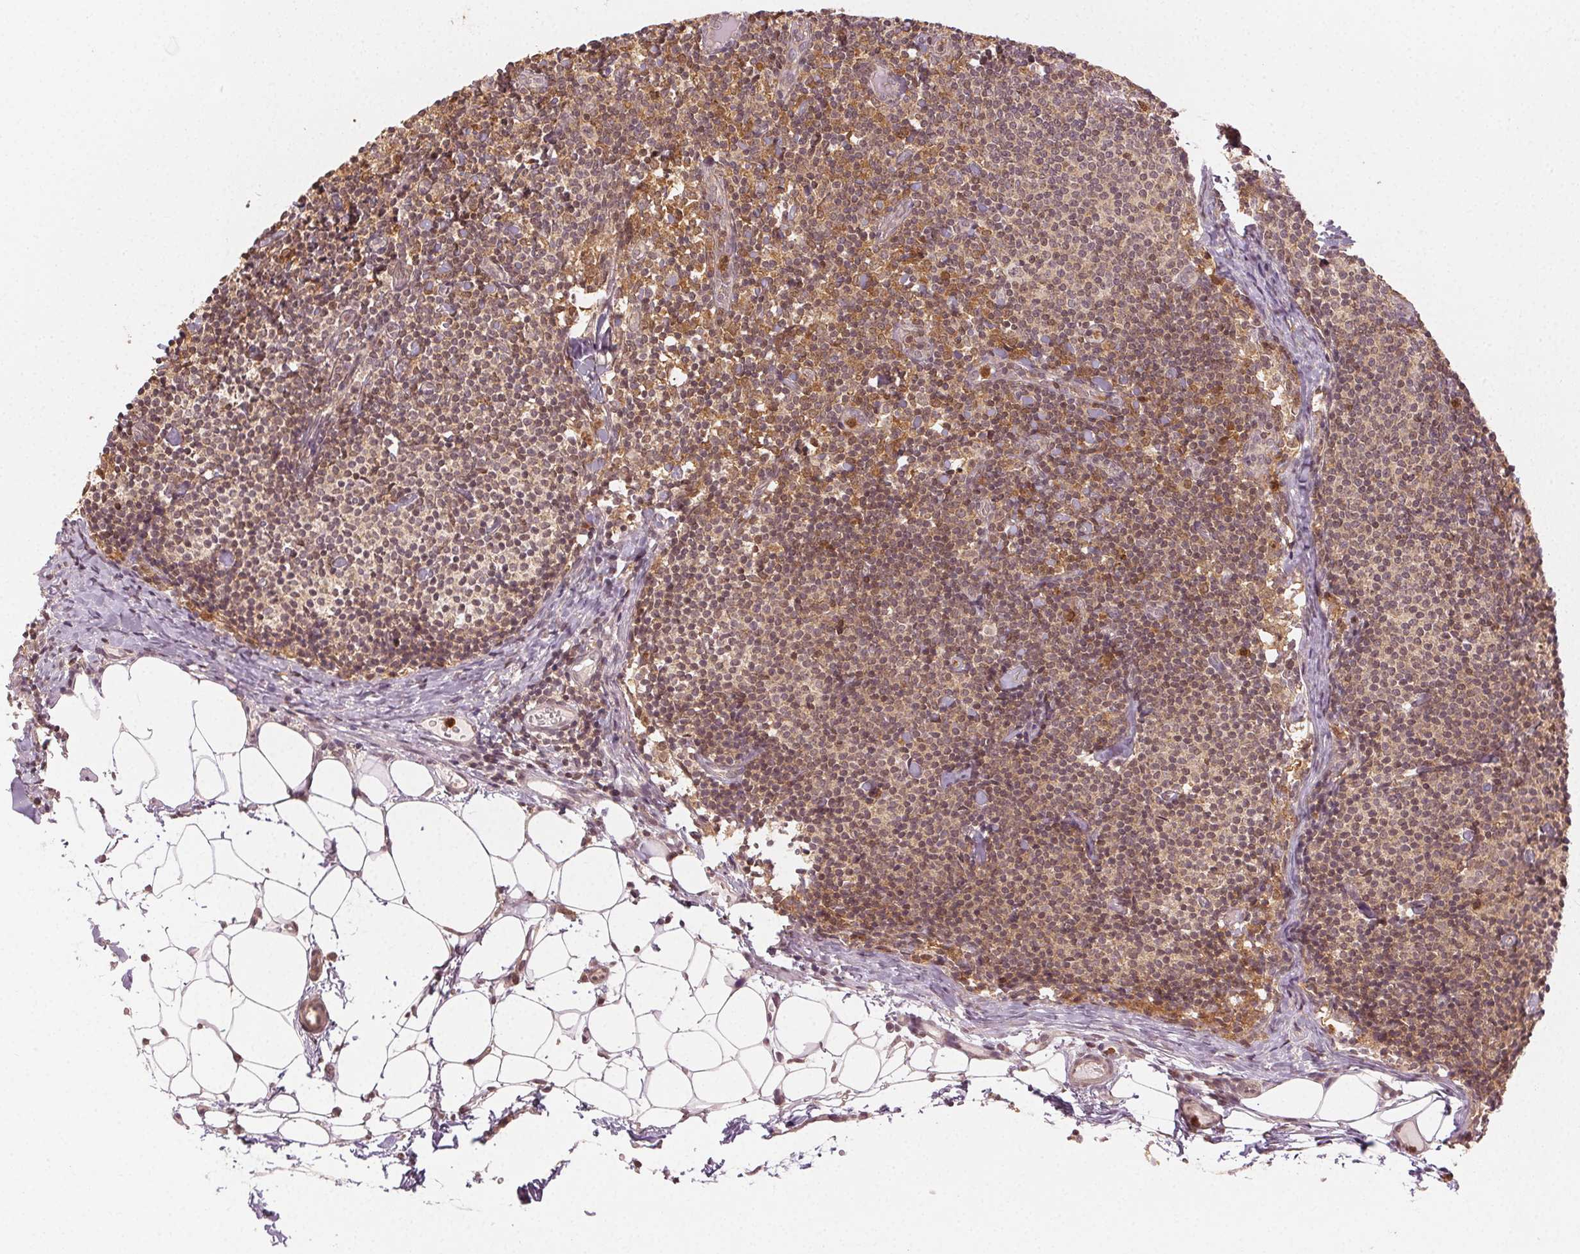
{"staining": {"intensity": "moderate", "quantity": "<25%", "location": "cytoplasmic/membranous,nuclear"}, "tissue": "lymph node", "cell_type": "Germinal center cells", "image_type": "normal", "snomed": [{"axis": "morphology", "description": "Normal tissue, NOS"}, {"axis": "topography", "description": "Lymph node"}], "caption": "A brown stain labels moderate cytoplasmic/membranous,nuclear positivity of a protein in germinal center cells of benign human lymph node.", "gene": "MAPK14", "patient": {"sex": "female", "age": 41}}